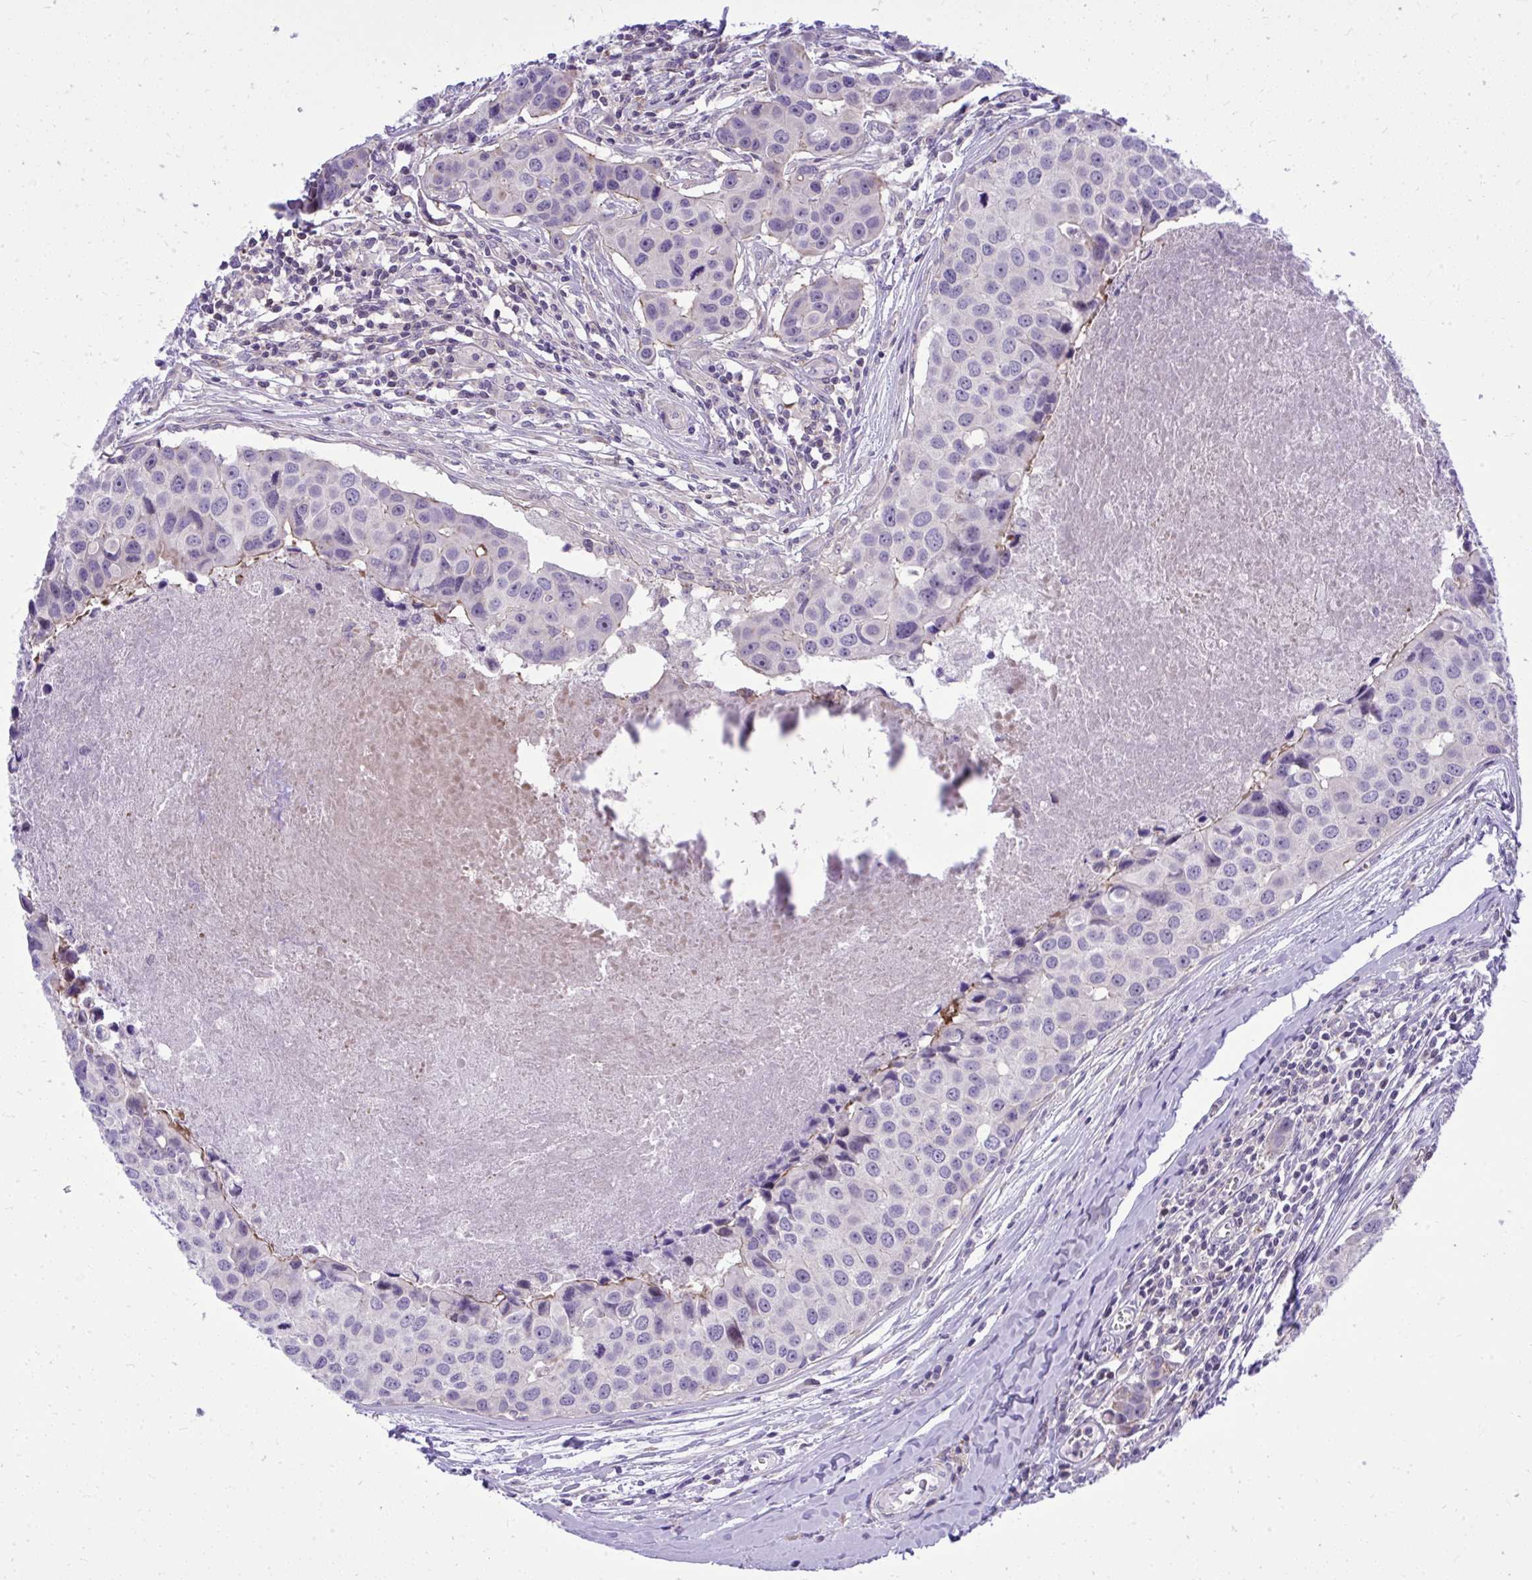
{"staining": {"intensity": "negative", "quantity": "none", "location": "none"}, "tissue": "breast cancer", "cell_type": "Tumor cells", "image_type": "cancer", "snomed": [{"axis": "morphology", "description": "Duct carcinoma"}, {"axis": "topography", "description": "Breast"}], "caption": "The micrograph reveals no significant staining in tumor cells of breast cancer (intraductal carcinoma).", "gene": "GRK4", "patient": {"sex": "female", "age": 24}}